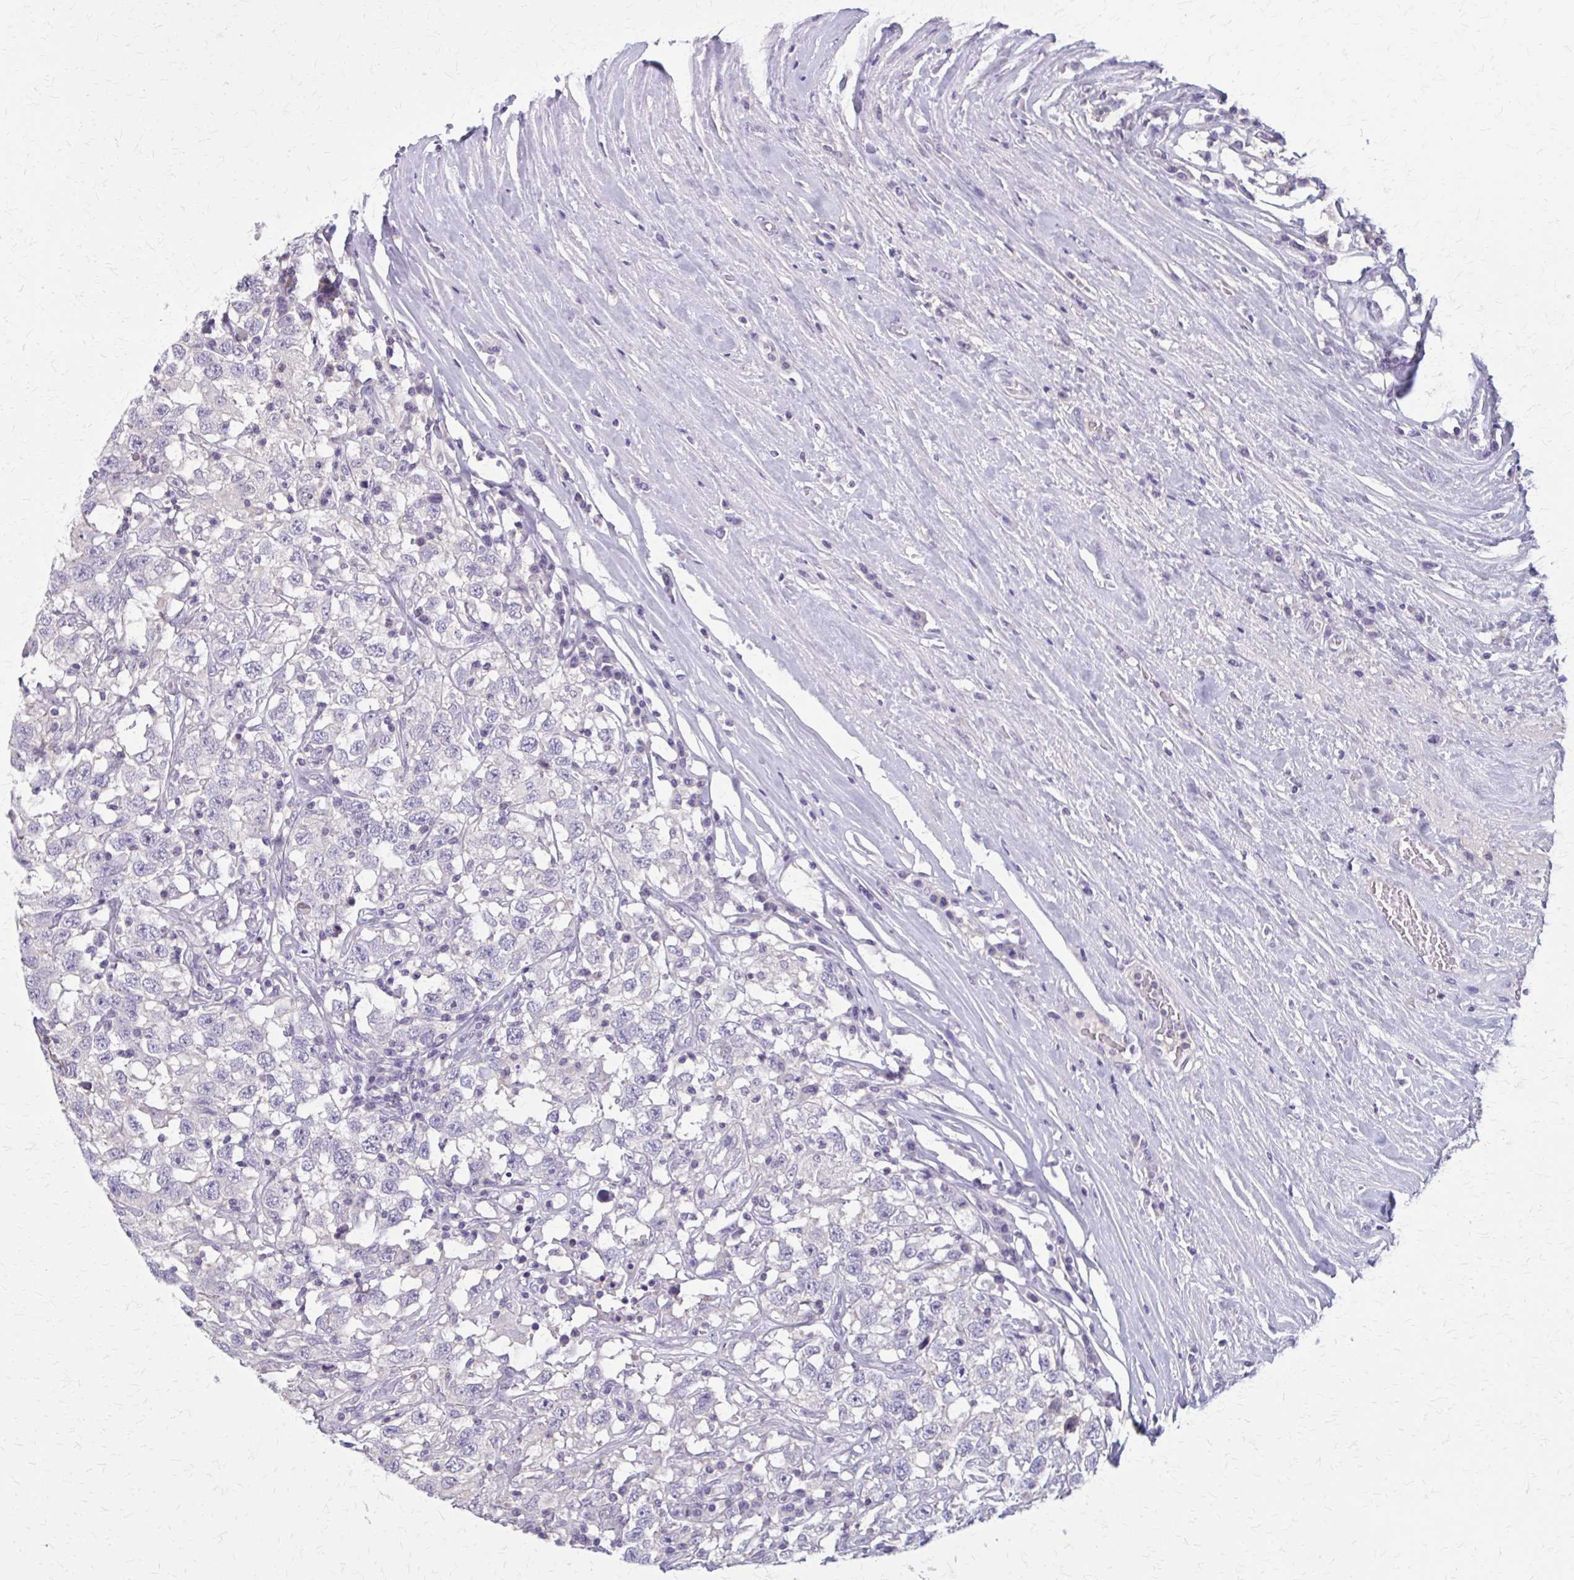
{"staining": {"intensity": "negative", "quantity": "none", "location": "none"}, "tissue": "testis cancer", "cell_type": "Tumor cells", "image_type": "cancer", "snomed": [{"axis": "morphology", "description": "Seminoma, NOS"}, {"axis": "topography", "description": "Testis"}], "caption": "High power microscopy histopathology image of an immunohistochemistry micrograph of testis seminoma, revealing no significant expression in tumor cells.", "gene": "OR4A47", "patient": {"sex": "male", "age": 41}}